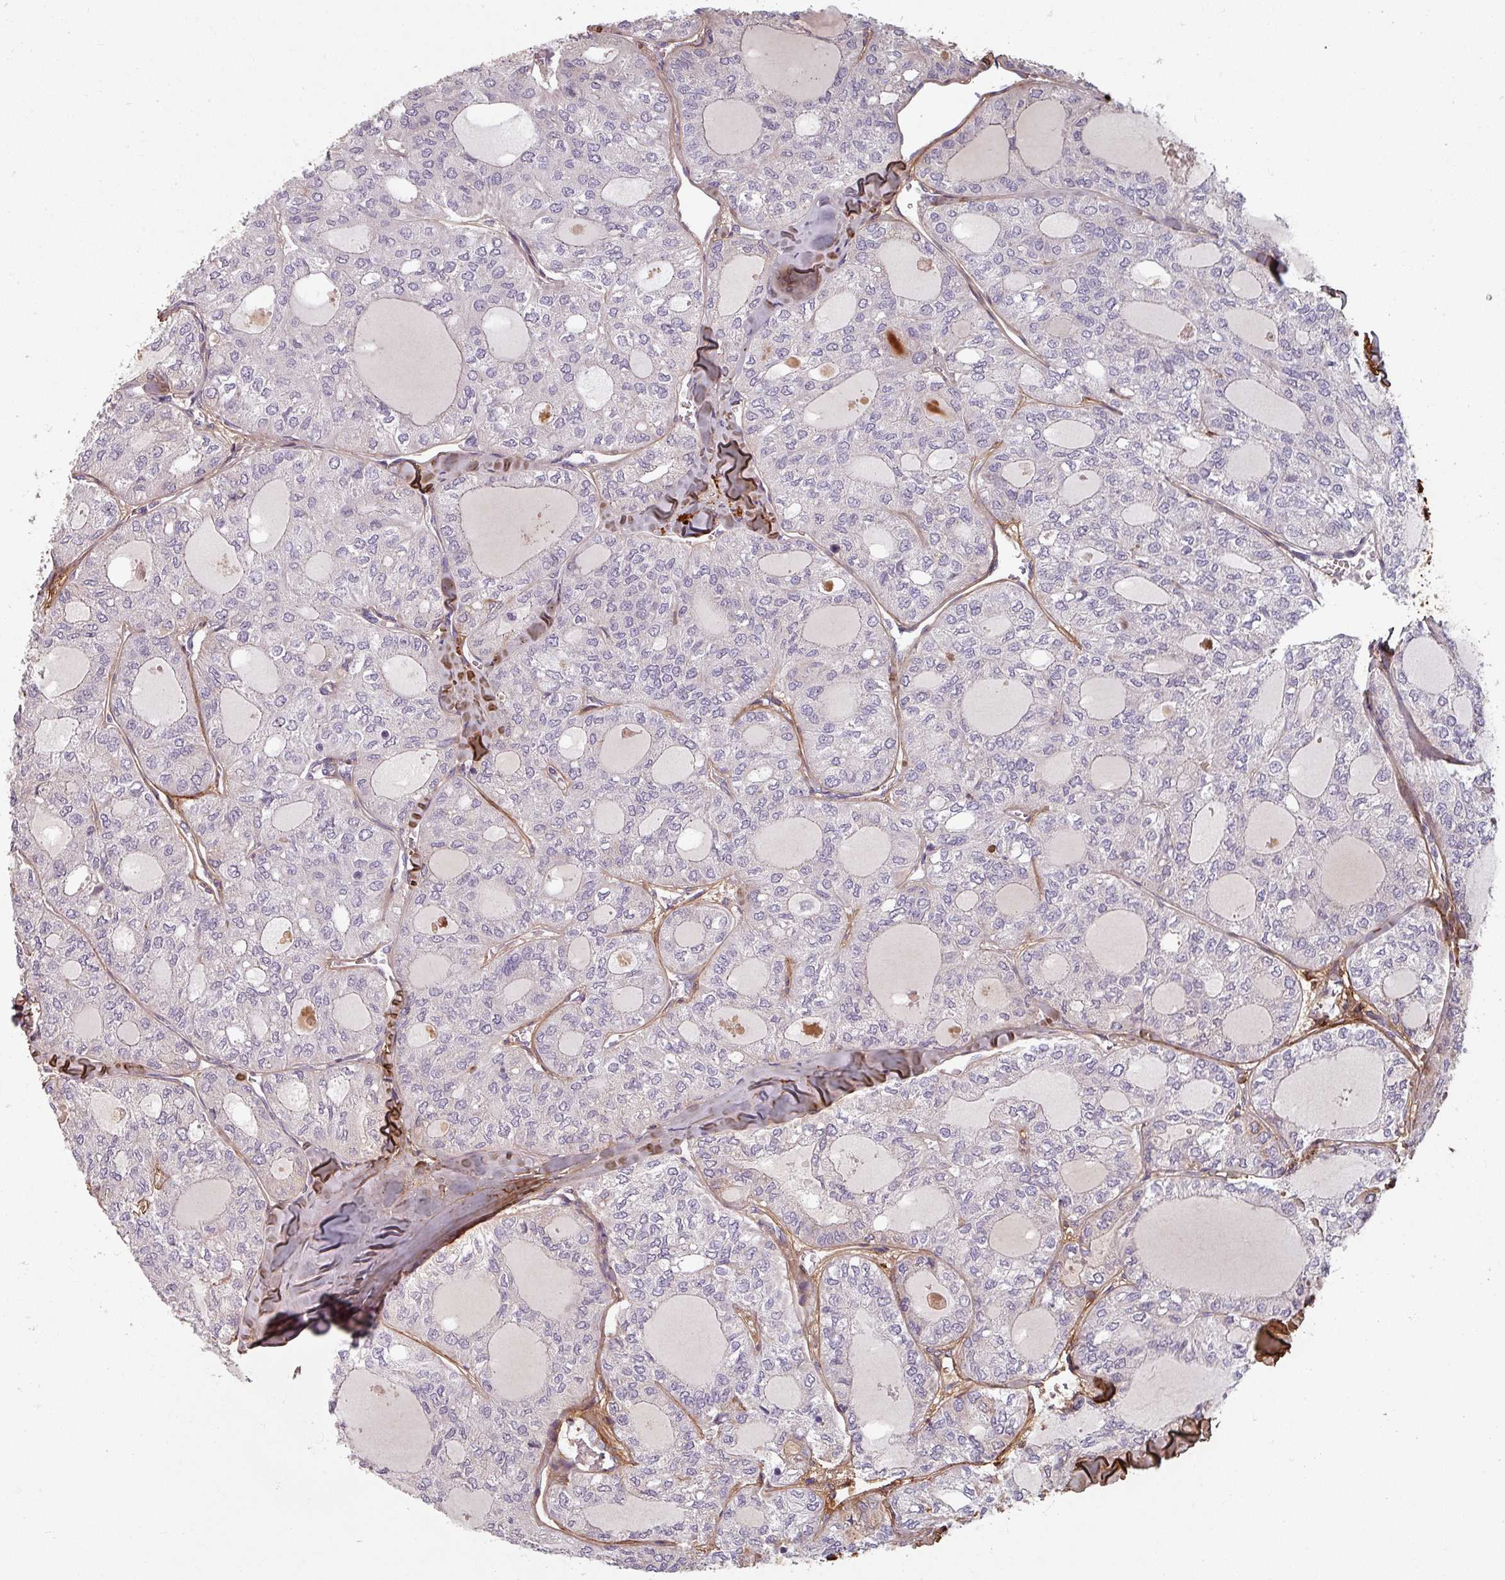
{"staining": {"intensity": "negative", "quantity": "none", "location": "none"}, "tissue": "thyroid cancer", "cell_type": "Tumor cells", "image_type": "cancer", "snomed": [{"axis": "morphology", "description": "Follicular adenoma carcinoma, NOS"}, {"axis": "topography", "description": "Thyroid gland"}], "caption": "A high-resolution histopathology image shows immunohistochemistry (IHC) staining of thyroid cancer (follicular adenoma carcinoma), which displays no significant staining in tumor cells.", "gene": "CYB5RL", "patient": {"sex": "male", "age": 75}}